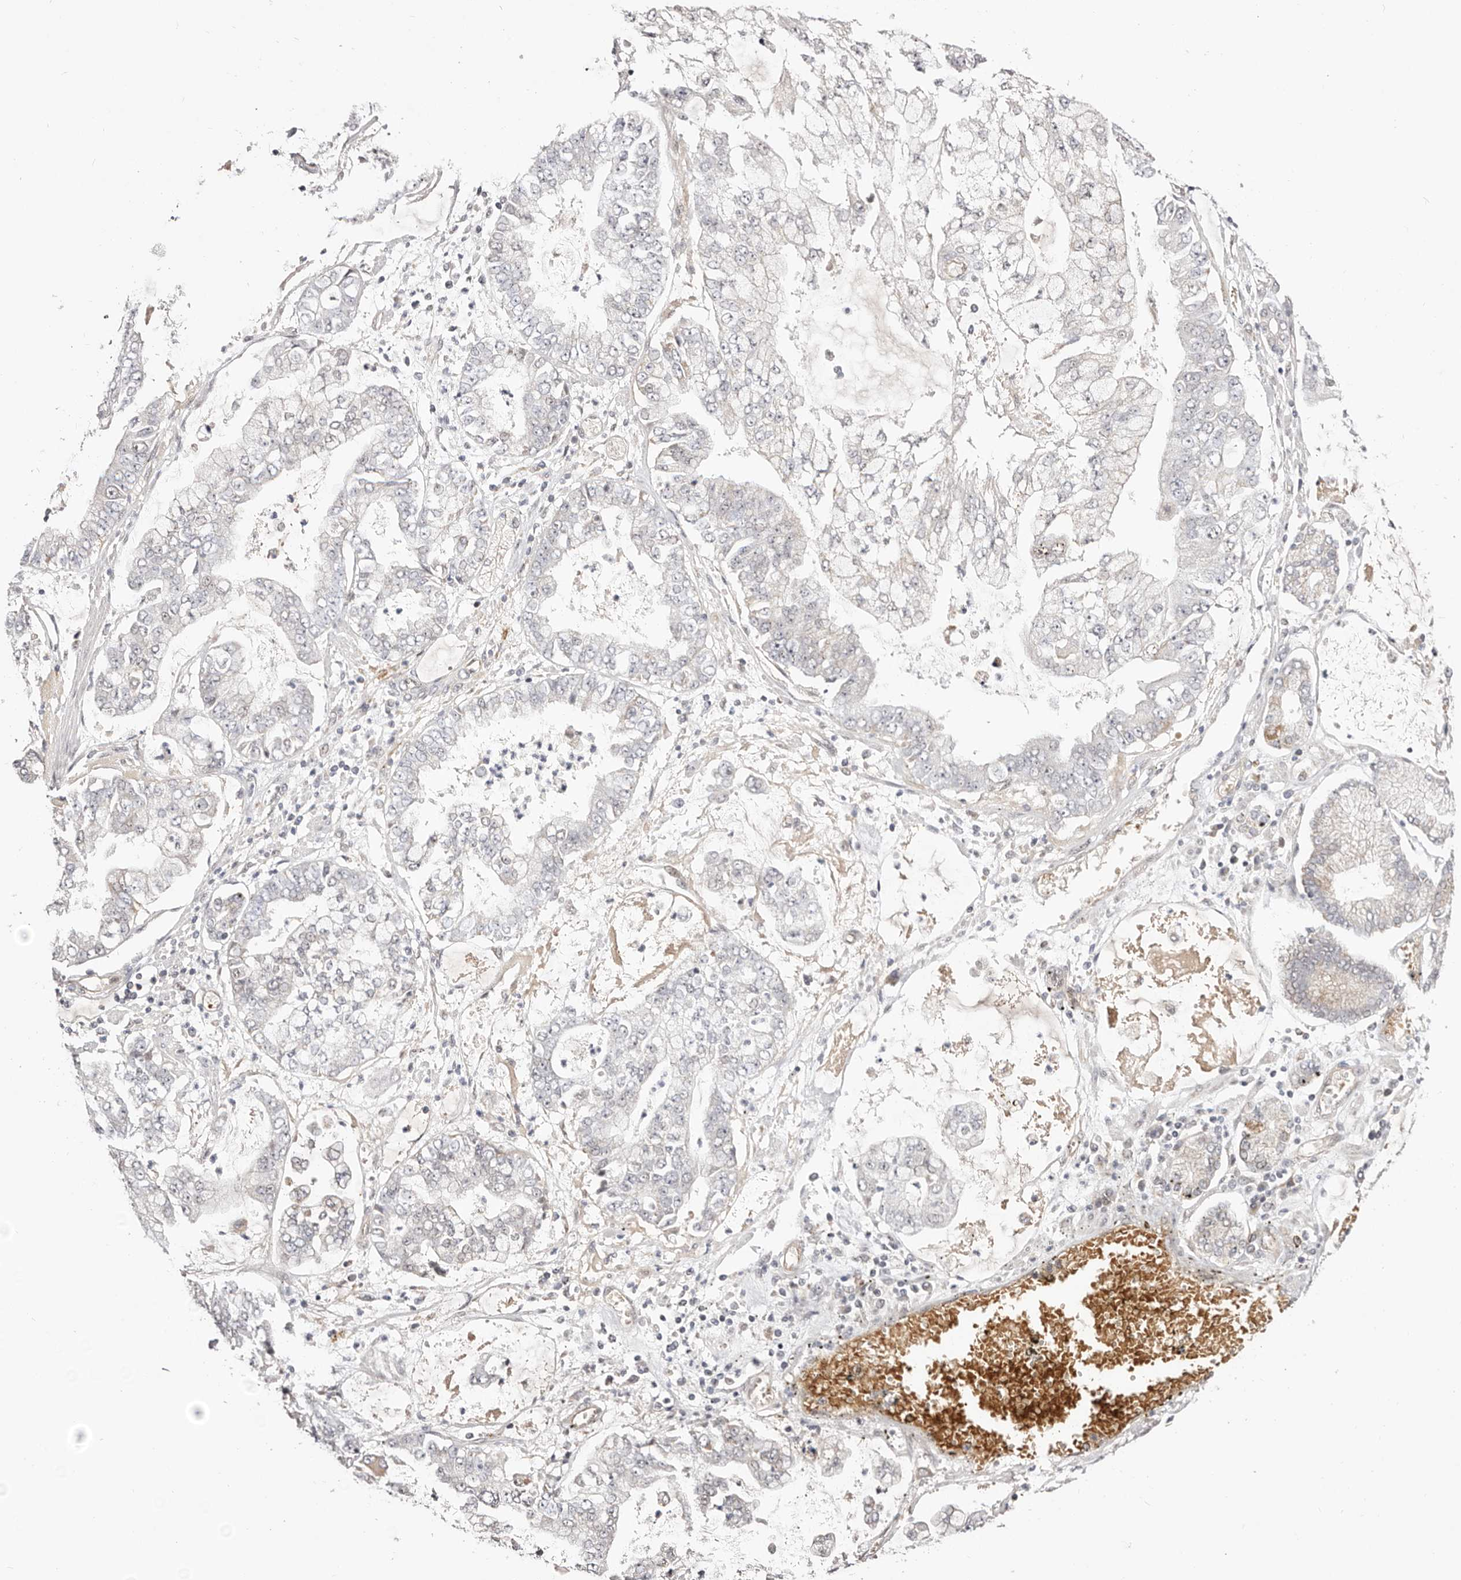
{"staining": {"intensity": "negative", "quantity": "none", "location": "none"}, "tissue": "stomach cancer", "cell_type": "Tumor cells", "image_type": "cancer", "snomed": [{"axis": "morphology", "description": "Adenocarcinoma, NOS"}, {"axis": "topography", "description": "Stomach"}], "caption": "Tumor cells are negative for protein expression in human stomach cancer (adenocarcinoma). (DAB immunohistochemistry (IHC), high magnification).", "gene": "WRN", "patient": {"sex": "male", "age": 76}}